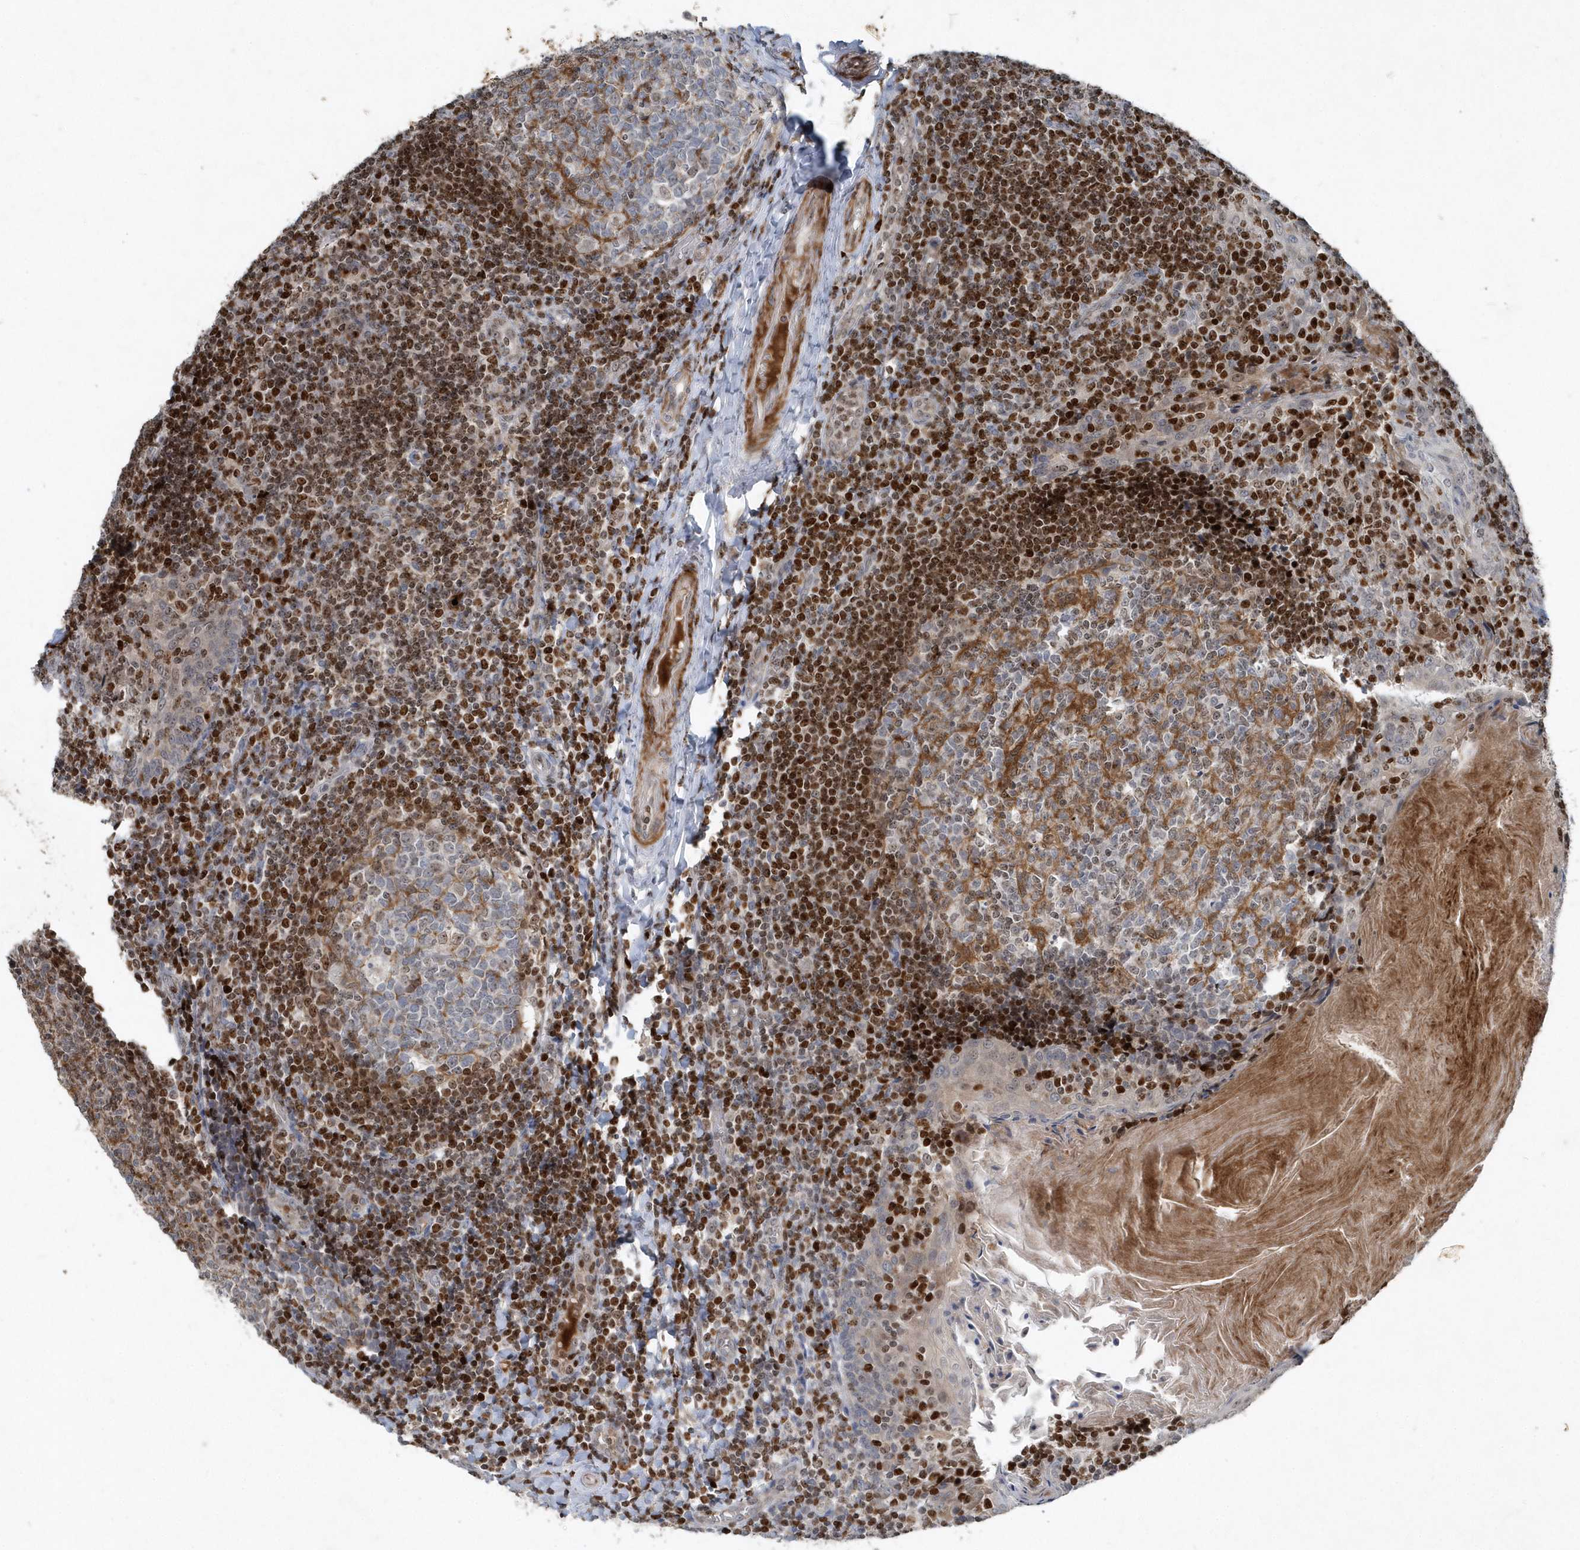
{"staining": {"intensity": "moderate", "quantity": "25%-75%", "location": "nuclear"}, "tissue": "tonsil", "cell_type": "Germinal center cells", "image_type": "normal", "snomed": [{"axis": "morphology", "description": "Normal tissue, NOS"}, {"axis": "topography", "description": "Tonsil"}], "caption": "High-magnification brightfield microscopy of normal tonsil stained with DAB (3,3'-diaminobenzidine) (brown) and counterstained with hematoxylin (blue). germinal center cells exhibit moderate nuclear positivity is appreciated in about25%-75% of cells.", "gene": "QTRT2", "patient": {"sex": "female", "age": 19}}